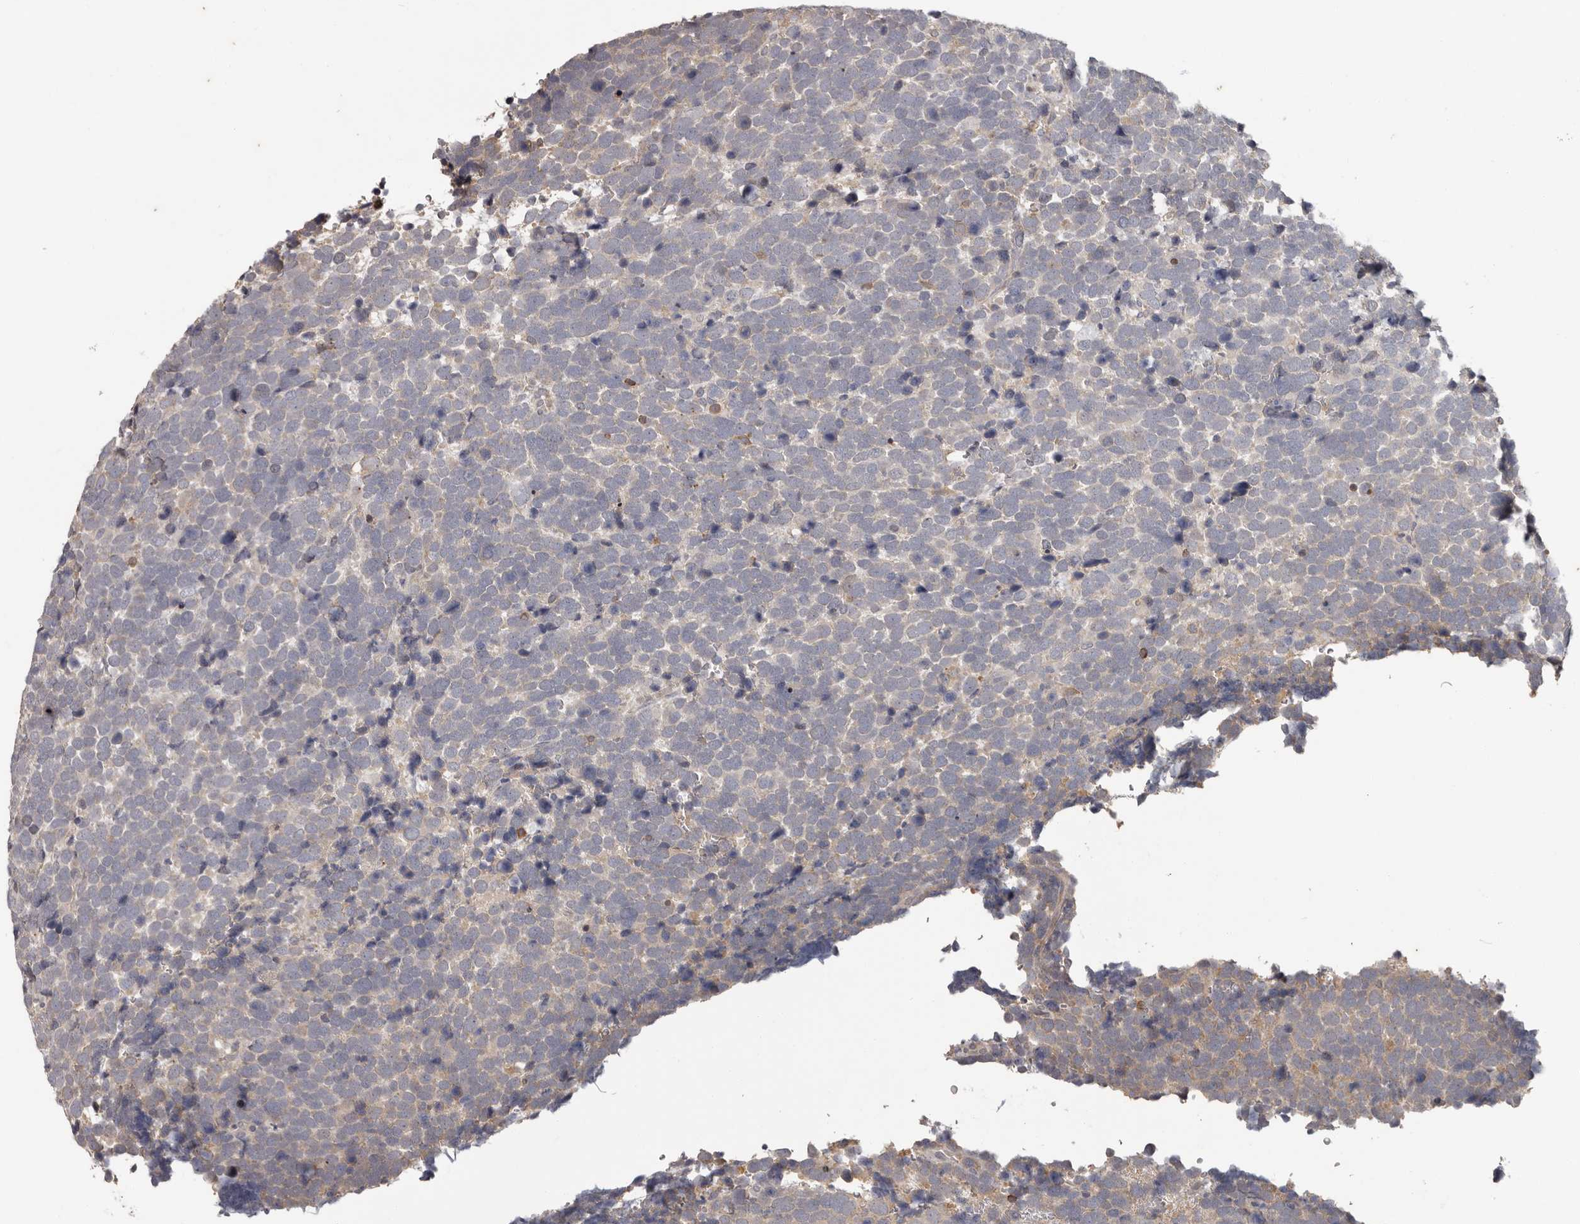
{"staining": {"intensity": "negative", "quantity": "none", "location": "none"}, "tissue": "urothelial cancer", "cell_type": "Tumor cells", "image_type": "cancer", "snomed": [{"axis": "morphology", "description": "Urothelial carcinoma, High grade"}, {"axis": "topography", "description": "Urinary bladder"}], "caption": "IHC image of neoplastic tissue: human high-grade urothelial carcinoma stained with DAB (3,3'-diaminobenzidine) displays no significant protein positivity in tumor cells. (Stains: DAB IHC with hematoxylin counter stain, Microscopy: brightfield microscopy at high magnification).", "gene": "ANKRD44", "patient": {"sex": "female", "age": 82}}